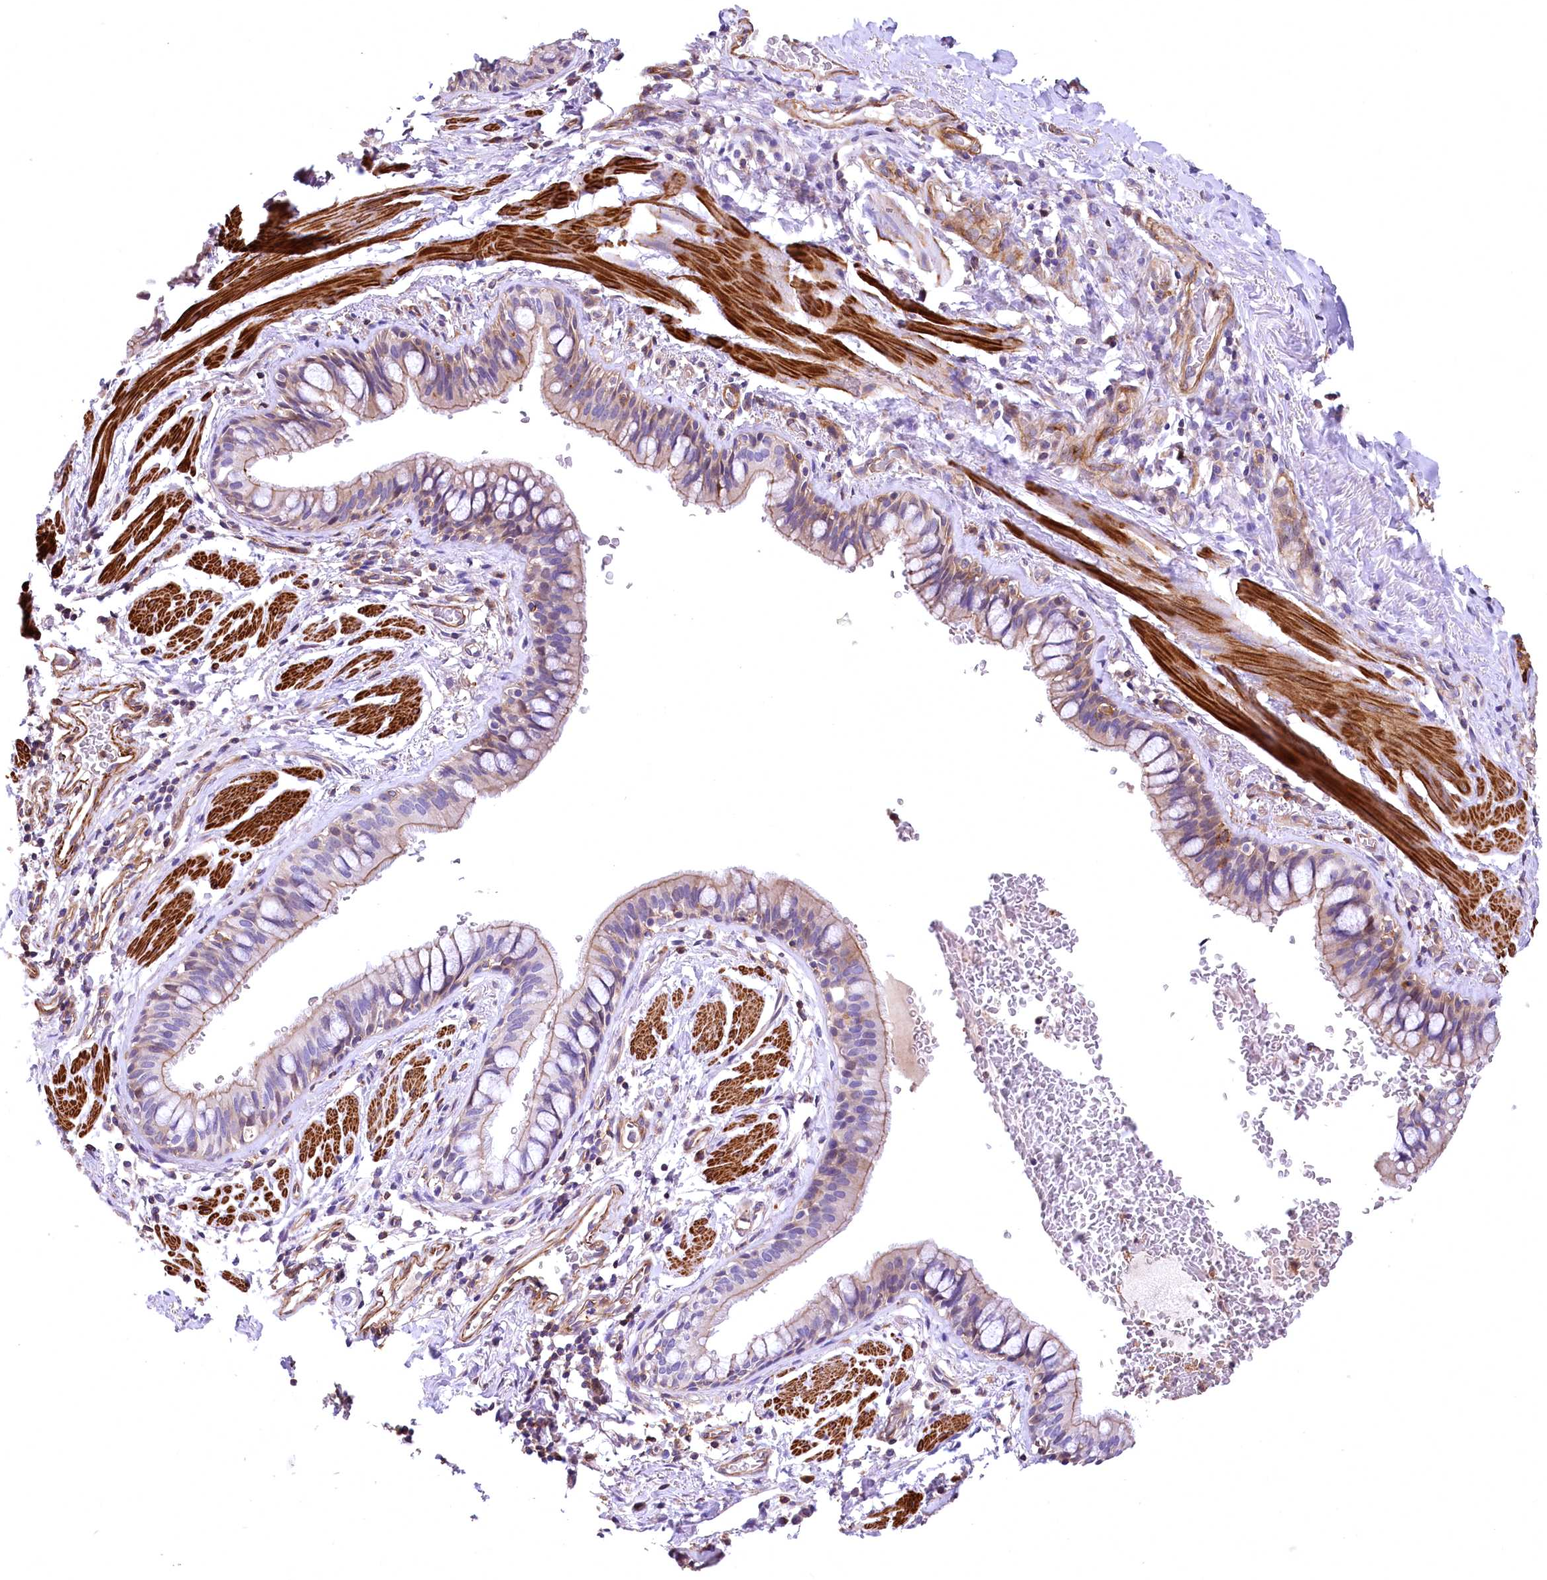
{"staining": {"intensity": "weak", "quantity": "25%-75%", "location": "cytoplasmic/membranous"}, "tissue": "bronchus", "cell_type": "Respiratory epithelial cells", "image_type": "normal", "snomed": [{"axis": "morphology", "description": "Normal tissue, NOS"}, {"axis": "topography", "description": "Cartilage tissue"}, {"axis": "topography", "description": "Bronchus"}], "caption": "Immunohistochemistry of unremarkable human bronchus exhibits low levels of weak cytoplasmic/membranous positivity in about 25%-75% of respiratory epithelial cells.", "gene": "DPP3", "patient": {"sex": "female", "age": 36}}